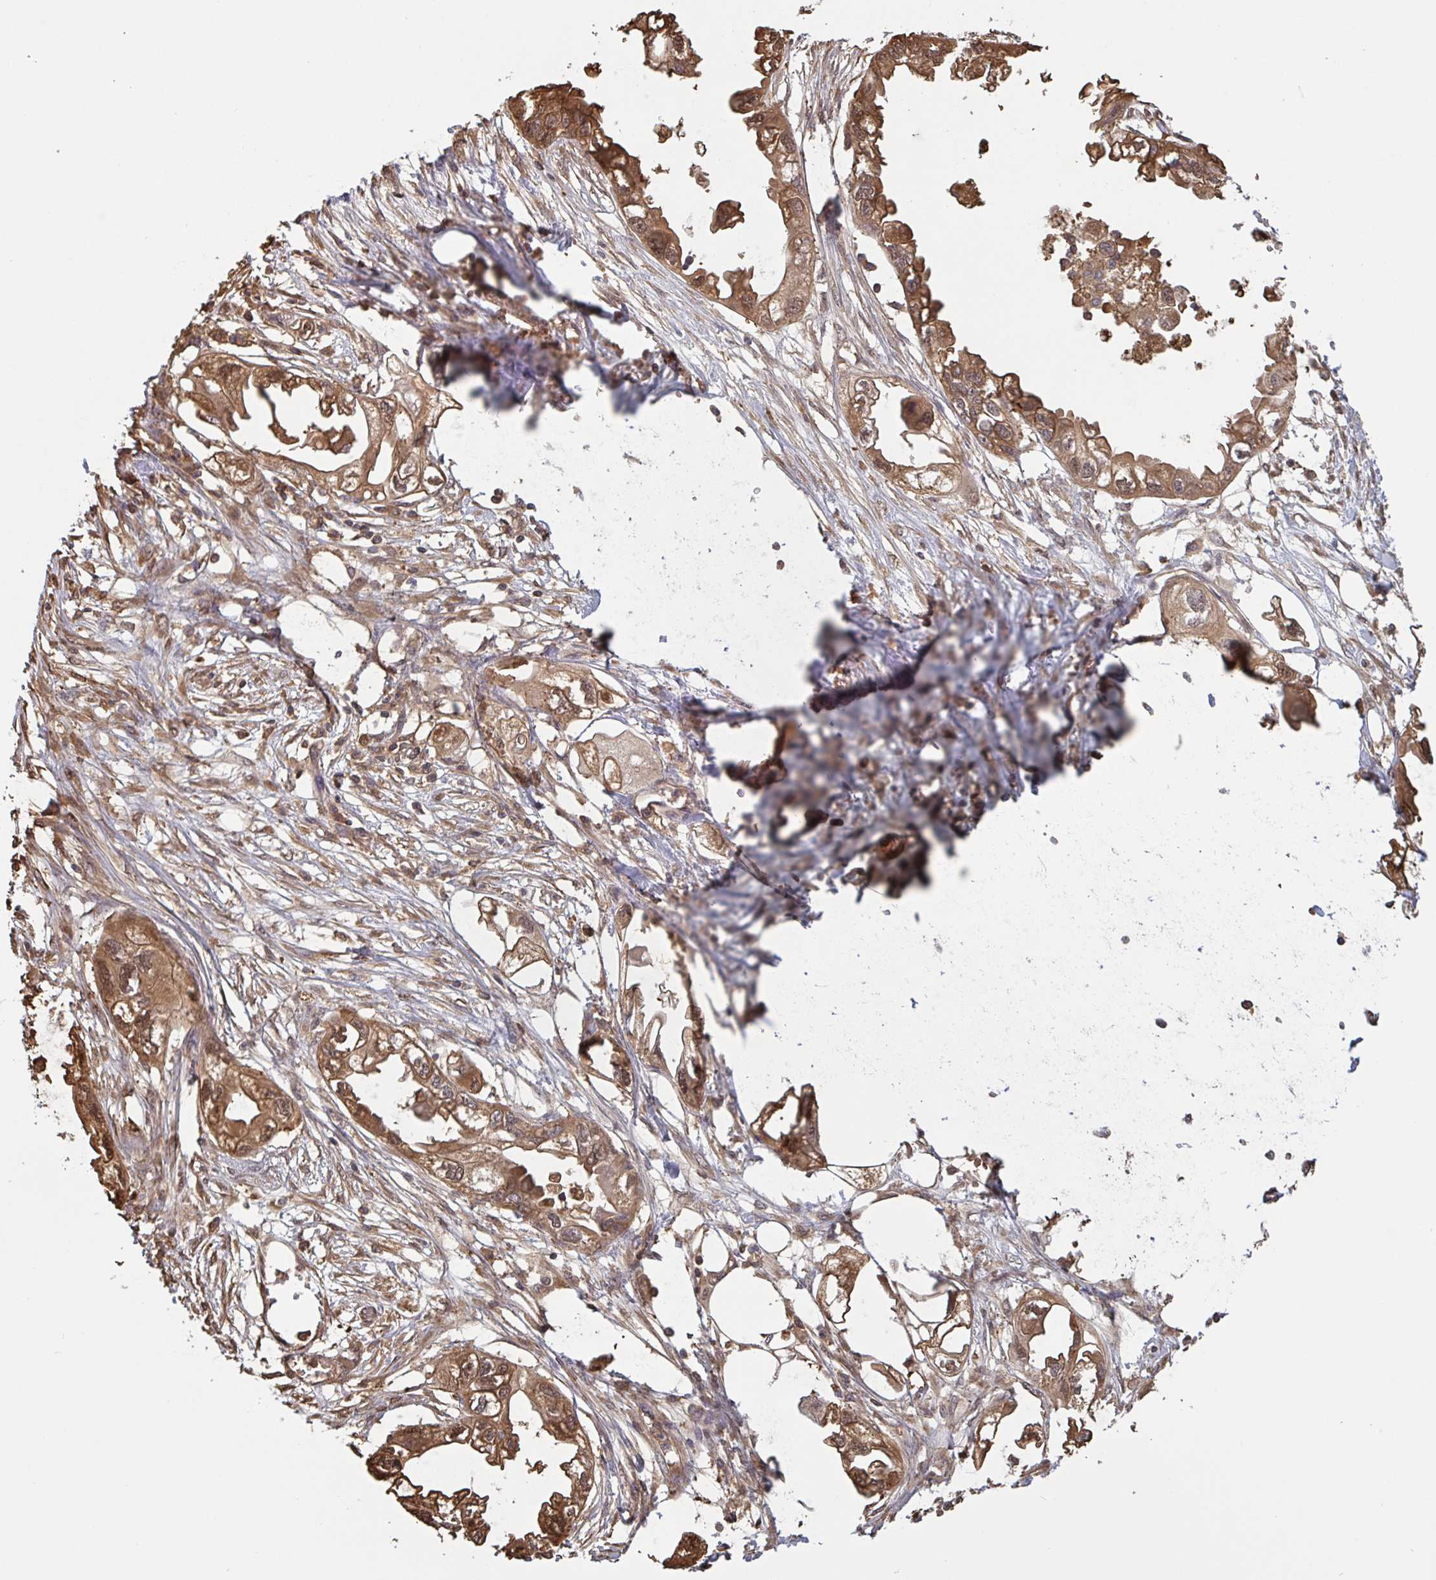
{"staining": {"intensity": "moderate", "quantity": ">75%", "location": "cytoplasmic/membranous,nuclear"}, "tissue": "endometrial cancer", "cell_type": "Tumor cells", "image_type": "cancer", "snomed": [{"axis": "morphology", "description": "Adenocarcinoma, NOS"}, {"axis": "morphology", "description": "Adenocarcinoma, metastatic, NOS"}, {"axis": "topography", "description": "Adipose tissue"}, {"axis": "topography", "description": "Endometrium"}], "caption": "Endometrial cancer (adenocarcinoma) was stained to show a protein in brown. There is medium levels of moderate cytoplasmic/membranous and nuclear positivity in approximately >75% of tumor cells.", "gene": "OTOP2", "patient": {"sex": "female", "age": 67}}